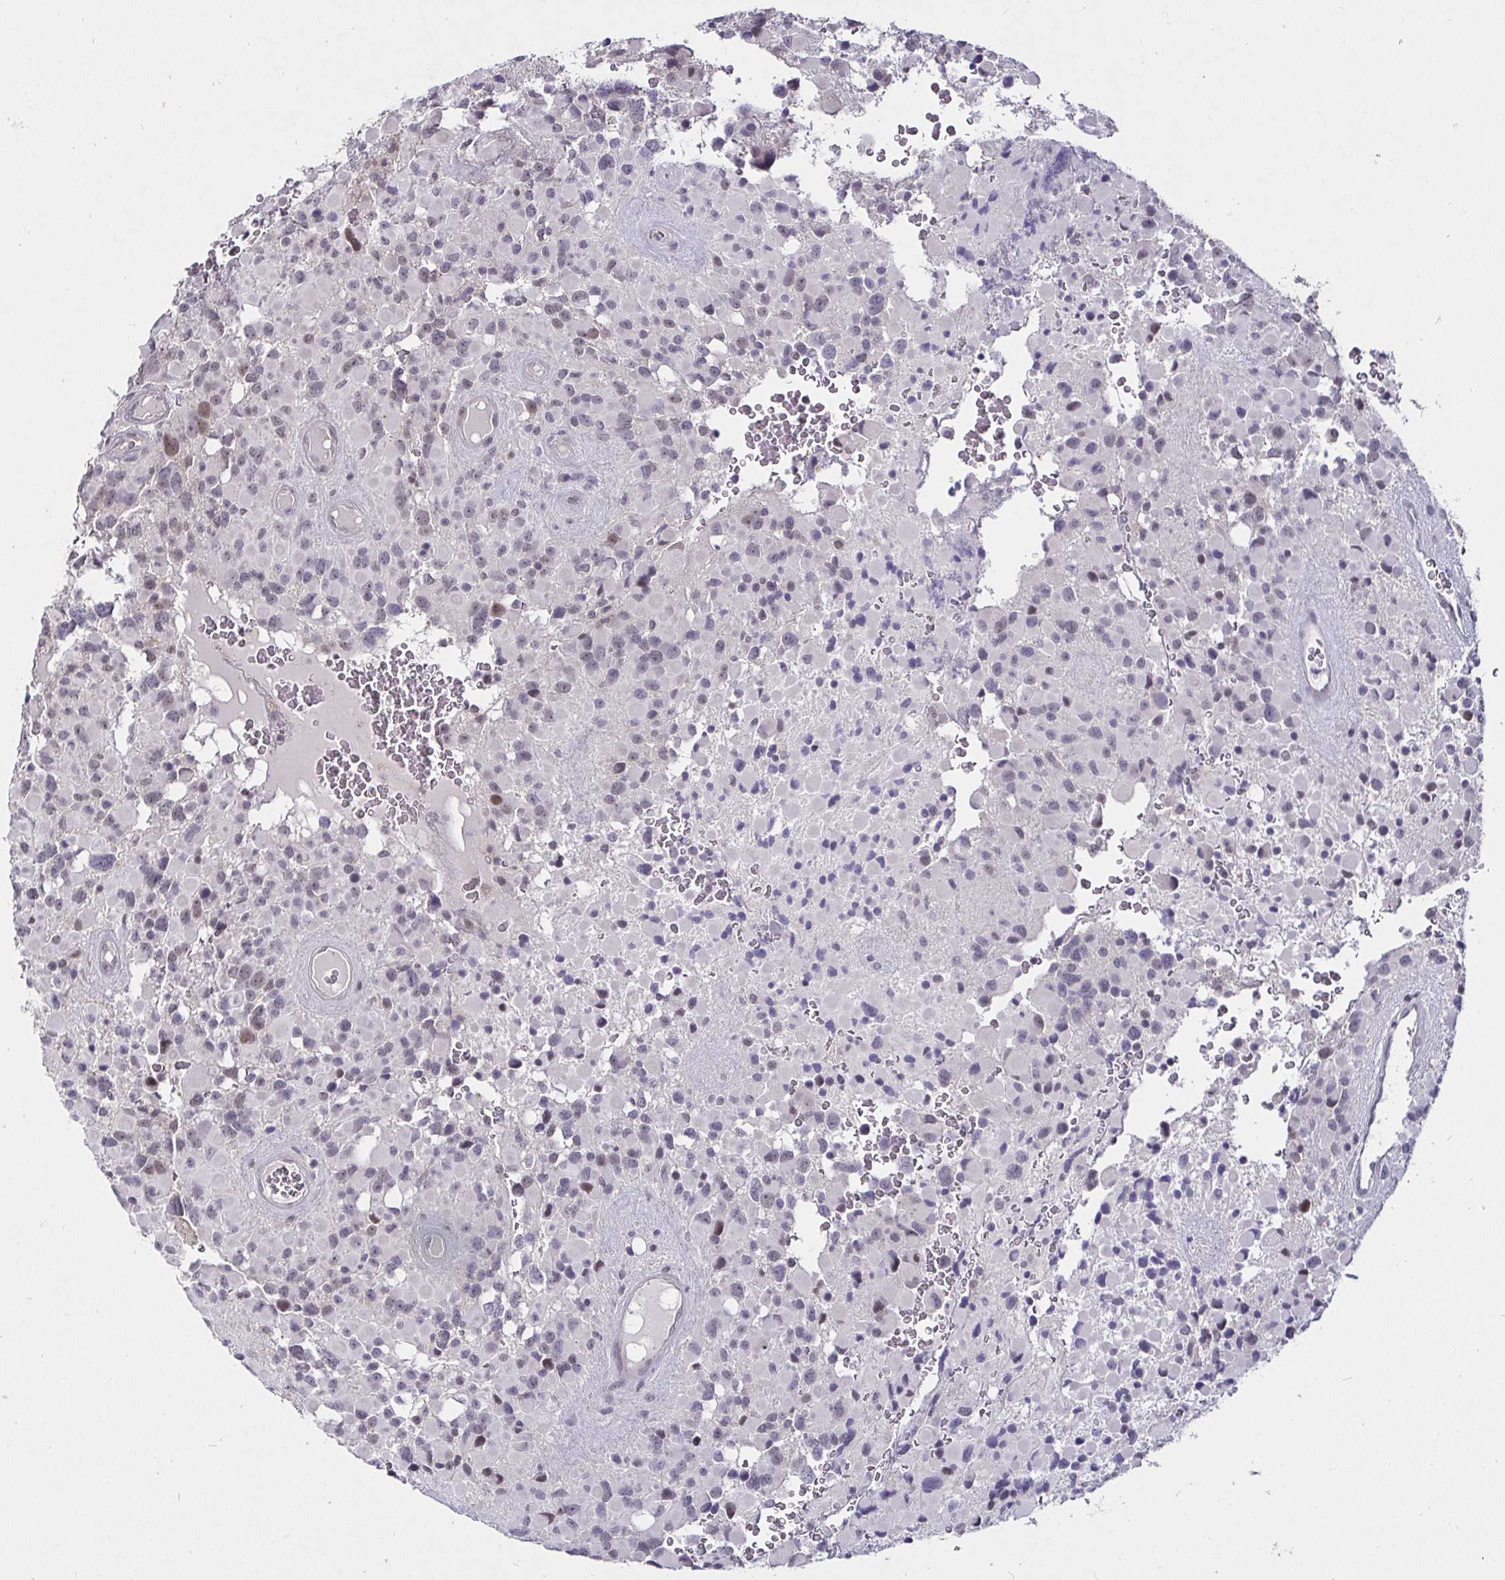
{"staining": {"intensity": "weak", "quantity": "<25%", "location": "nuclear"}, "tissue": "glioma", "cell_type": "Tumor cells", "image_type": "cancer", "snomed": [{"axis": "morphology", "description": "Glioma, malignant, High grade"}, {"axis": "topography", "description": "Brain"}], "caption": "IHC histopathology image of neoplastic tissue: human glioma stained with DAB (3,3'-diaminobenzidine) shows no significant protein positivity in tumor cells.", "gene": "MLH1", "patient": {"sex": "female", "age": 40}}